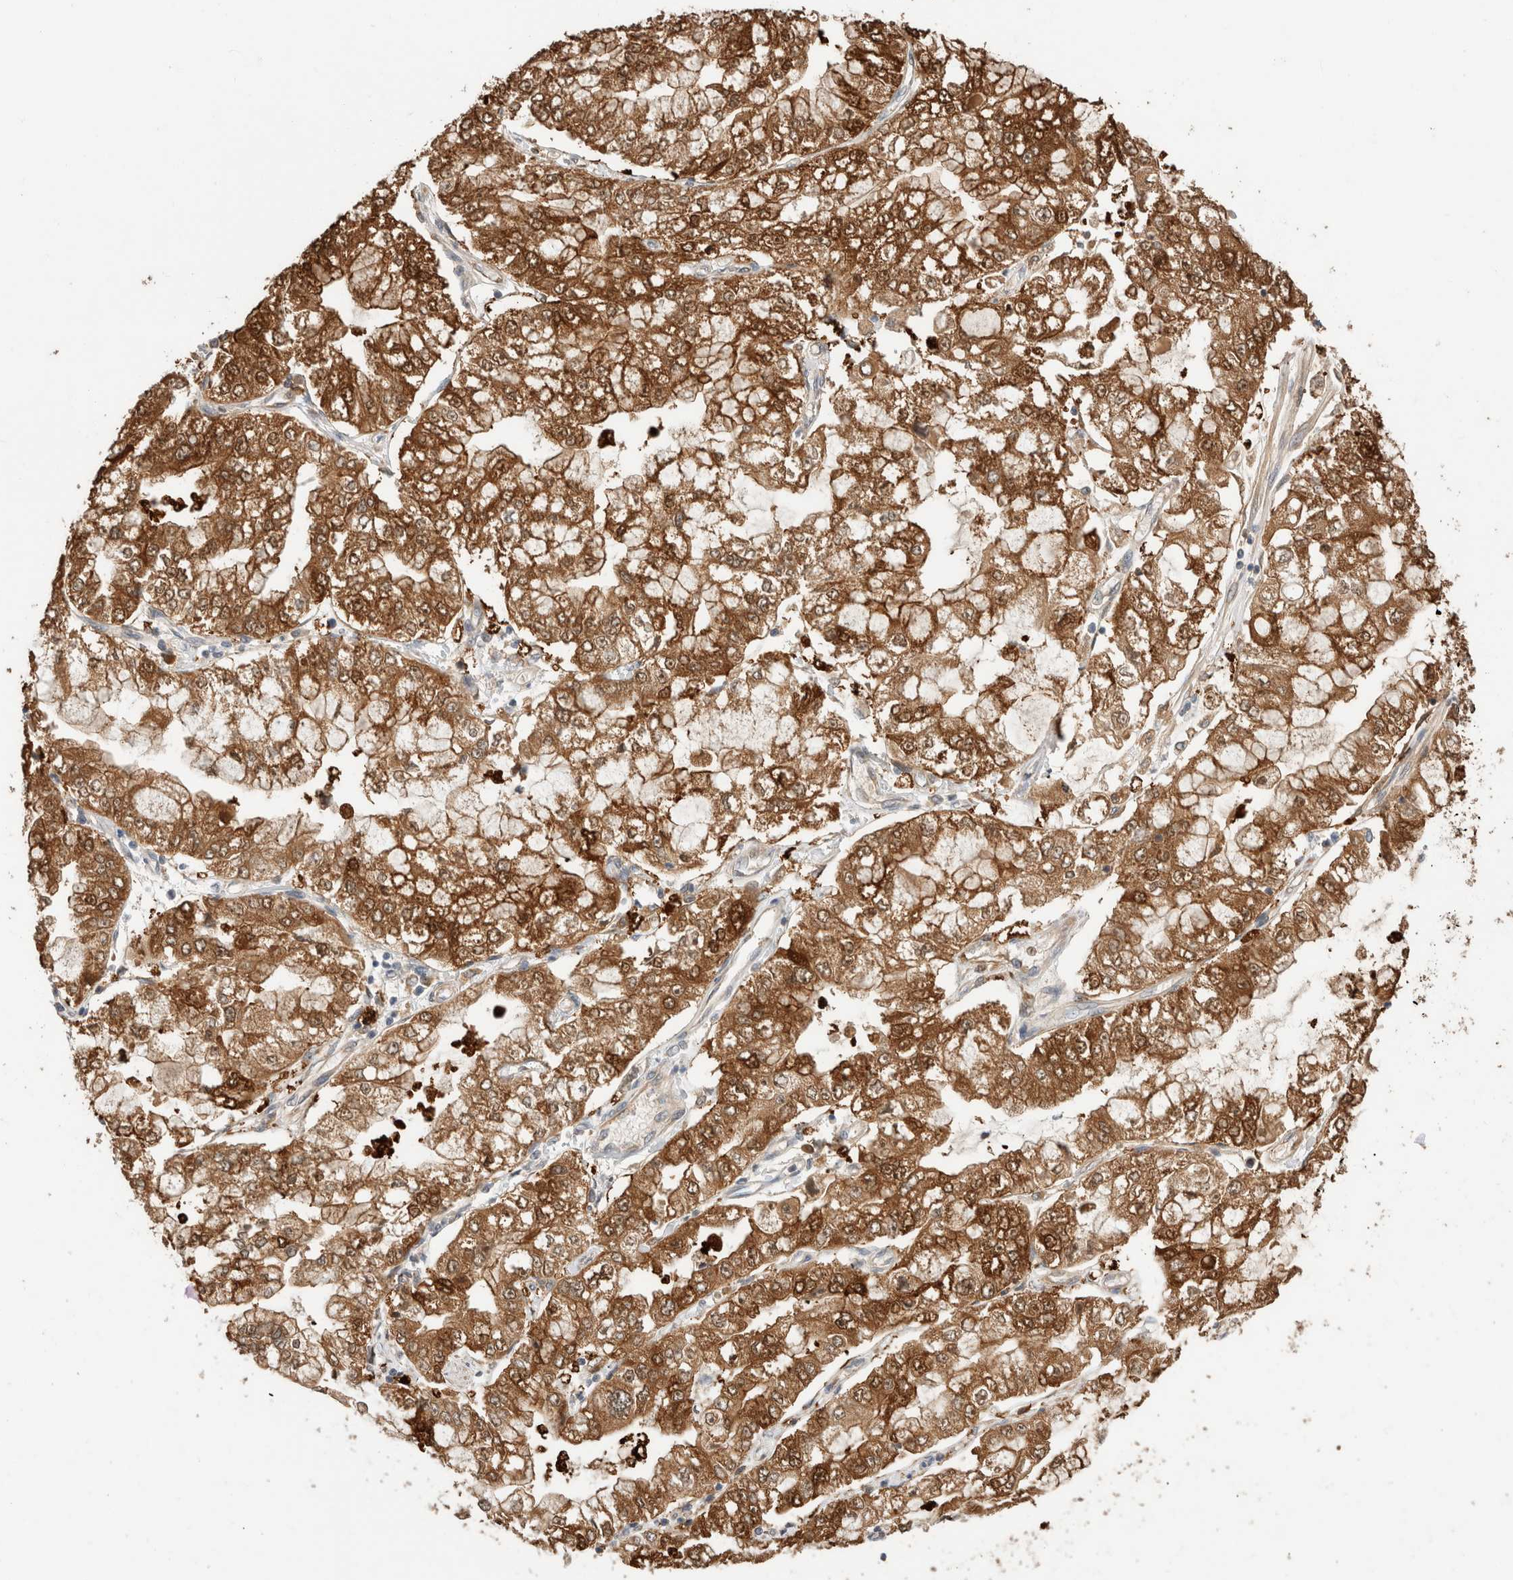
{"staining": {"intensity": "strong", "quantity": ">75%", "location": "cytoplasmic/membranous"}, "tissue": "stomach cancer", "cell_type": "Tumor cells", "image_type": "cancer", "snomed": [{"axis": "morphology", "description": "Adenocarcinoma, NOS"}, {"axis": "topography", "description": "Stomach"}], "caption": "Brown immunohistochemical staining in human adenocarcinoma (stomach) shows strong cytoplasmic/membranous expression in approximately >75% of tumor cells. The protein is stained brown, and the nuclei are stained in blue (DAB (3,3'-diaminobenzidine) IHC with brightfield microscopy, high magnification).", "gene": "CA13", "patient": {"sex": "male", "age": 76}}